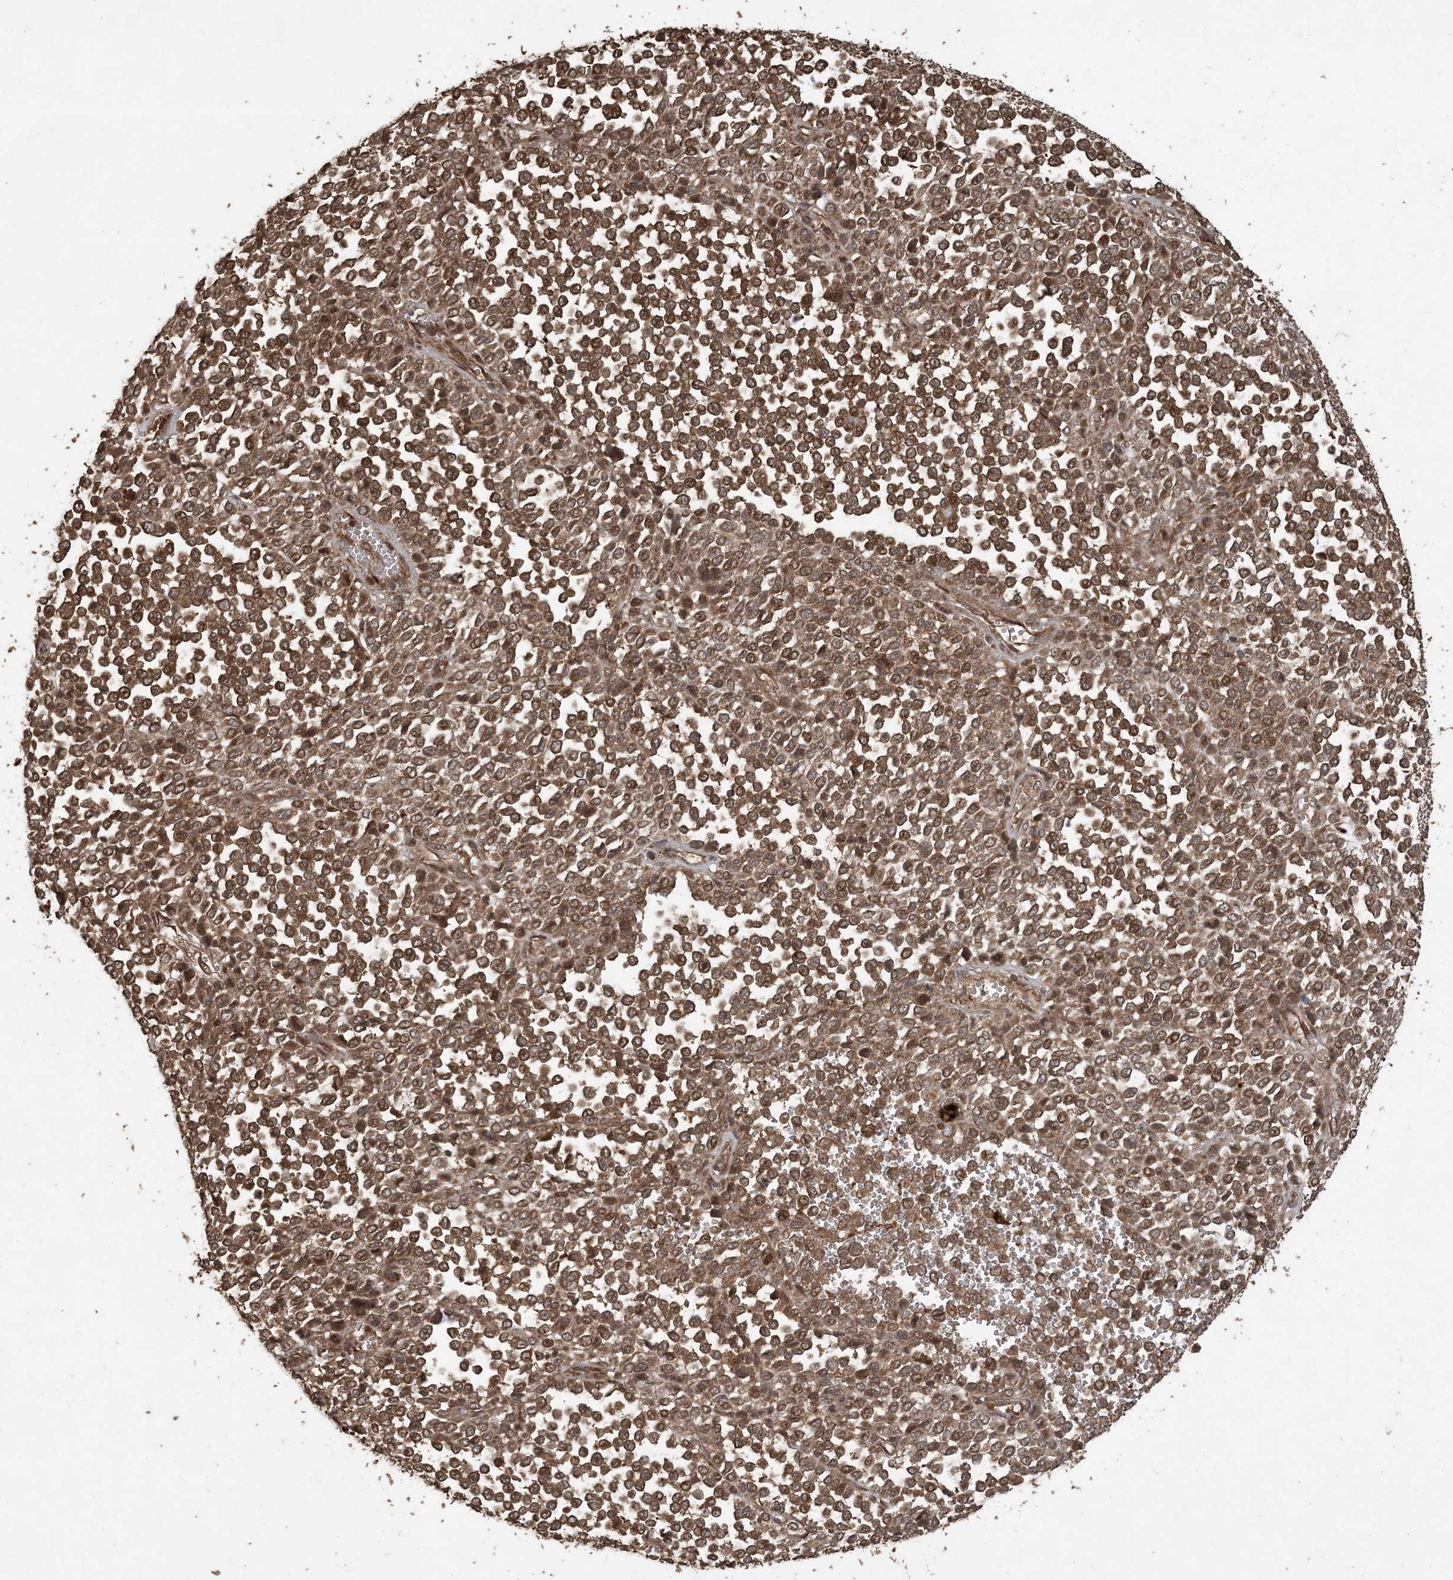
{"staining": {"intensity": "moderate", "quantity": ">75%", "location": "cytoplasmic/membranous,nuclear"}, "tissue": "melanoma", "cell_type": "Tumor cells", "image_type": "cancer", "snomed": [{"axis": "morphology", "description": "Malignant melanoma, Metastatic site"}, {"axis": "topography", "description": "Pancreas"}], "caption": "Malignant melanoma (metastatic site) stained for a protein reveals moderate cytoplasmic/membranous and nuclear positivity in tumor cells.", "gene": "EFCAB8", "patient": {"sex": "female", "age": 30}}